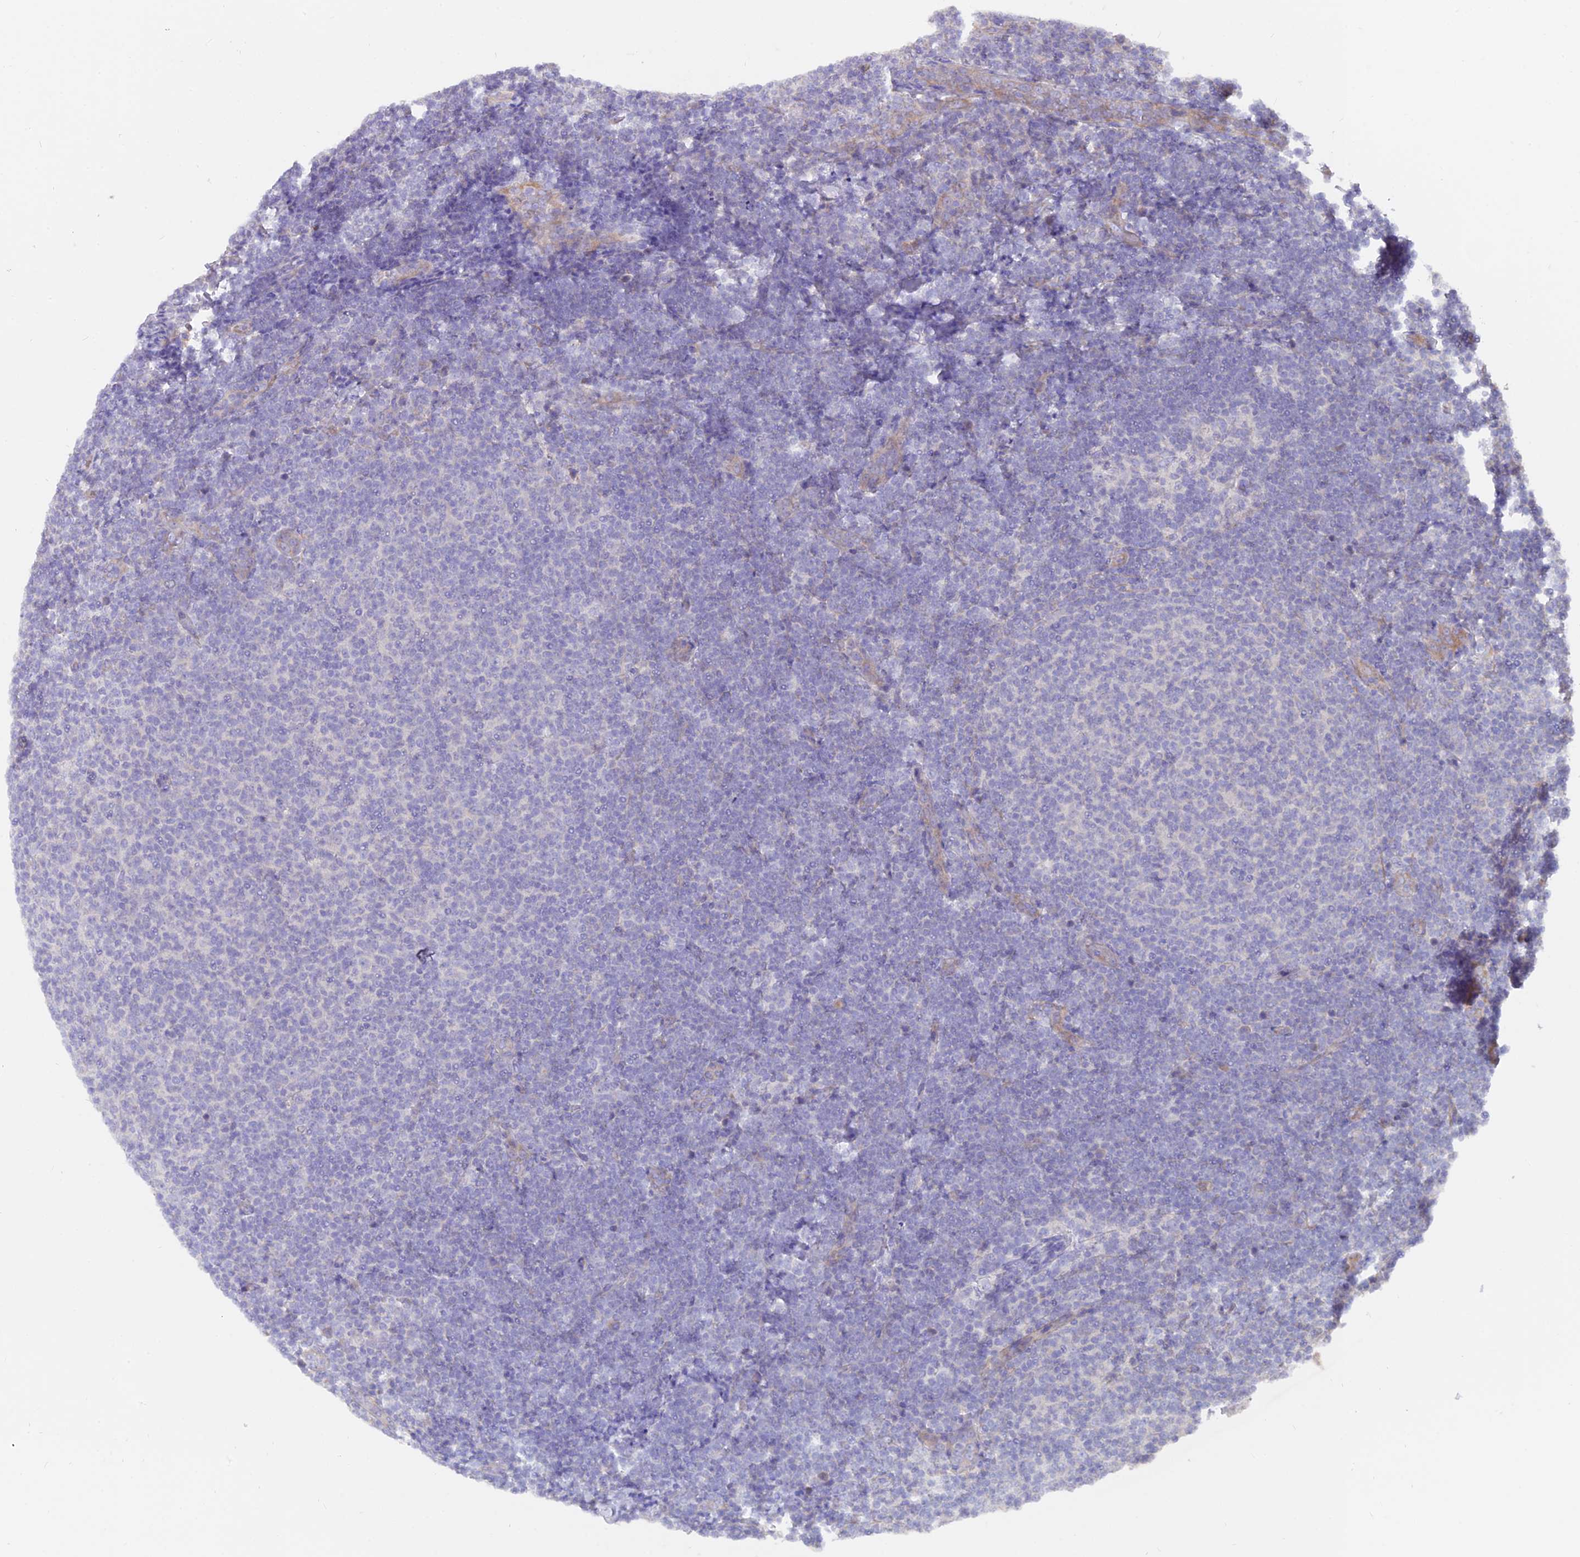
{"staining": {"intensity": "negative", "quantity": "none", "location": "none"}, "tissue": "lymphoma", "cell_type": "Tumor cells", "image_type": "cancer", "snomed": [{"axis": "morphology", "description": "Malignant lymphoma, non-Hodgkin's type, Low grade"}, {"axis": "topography", "description": "Lymph node"}], "caption": "A histopathology image of lymphoma stained for a protein displays no brown staining in tumor cells. The staining is performed using DAB brown chromogen with nuclei counter-stained in using hematoxylin.", "gene": "FAM168B", "patient": {"sex": "male", "age": 66}}